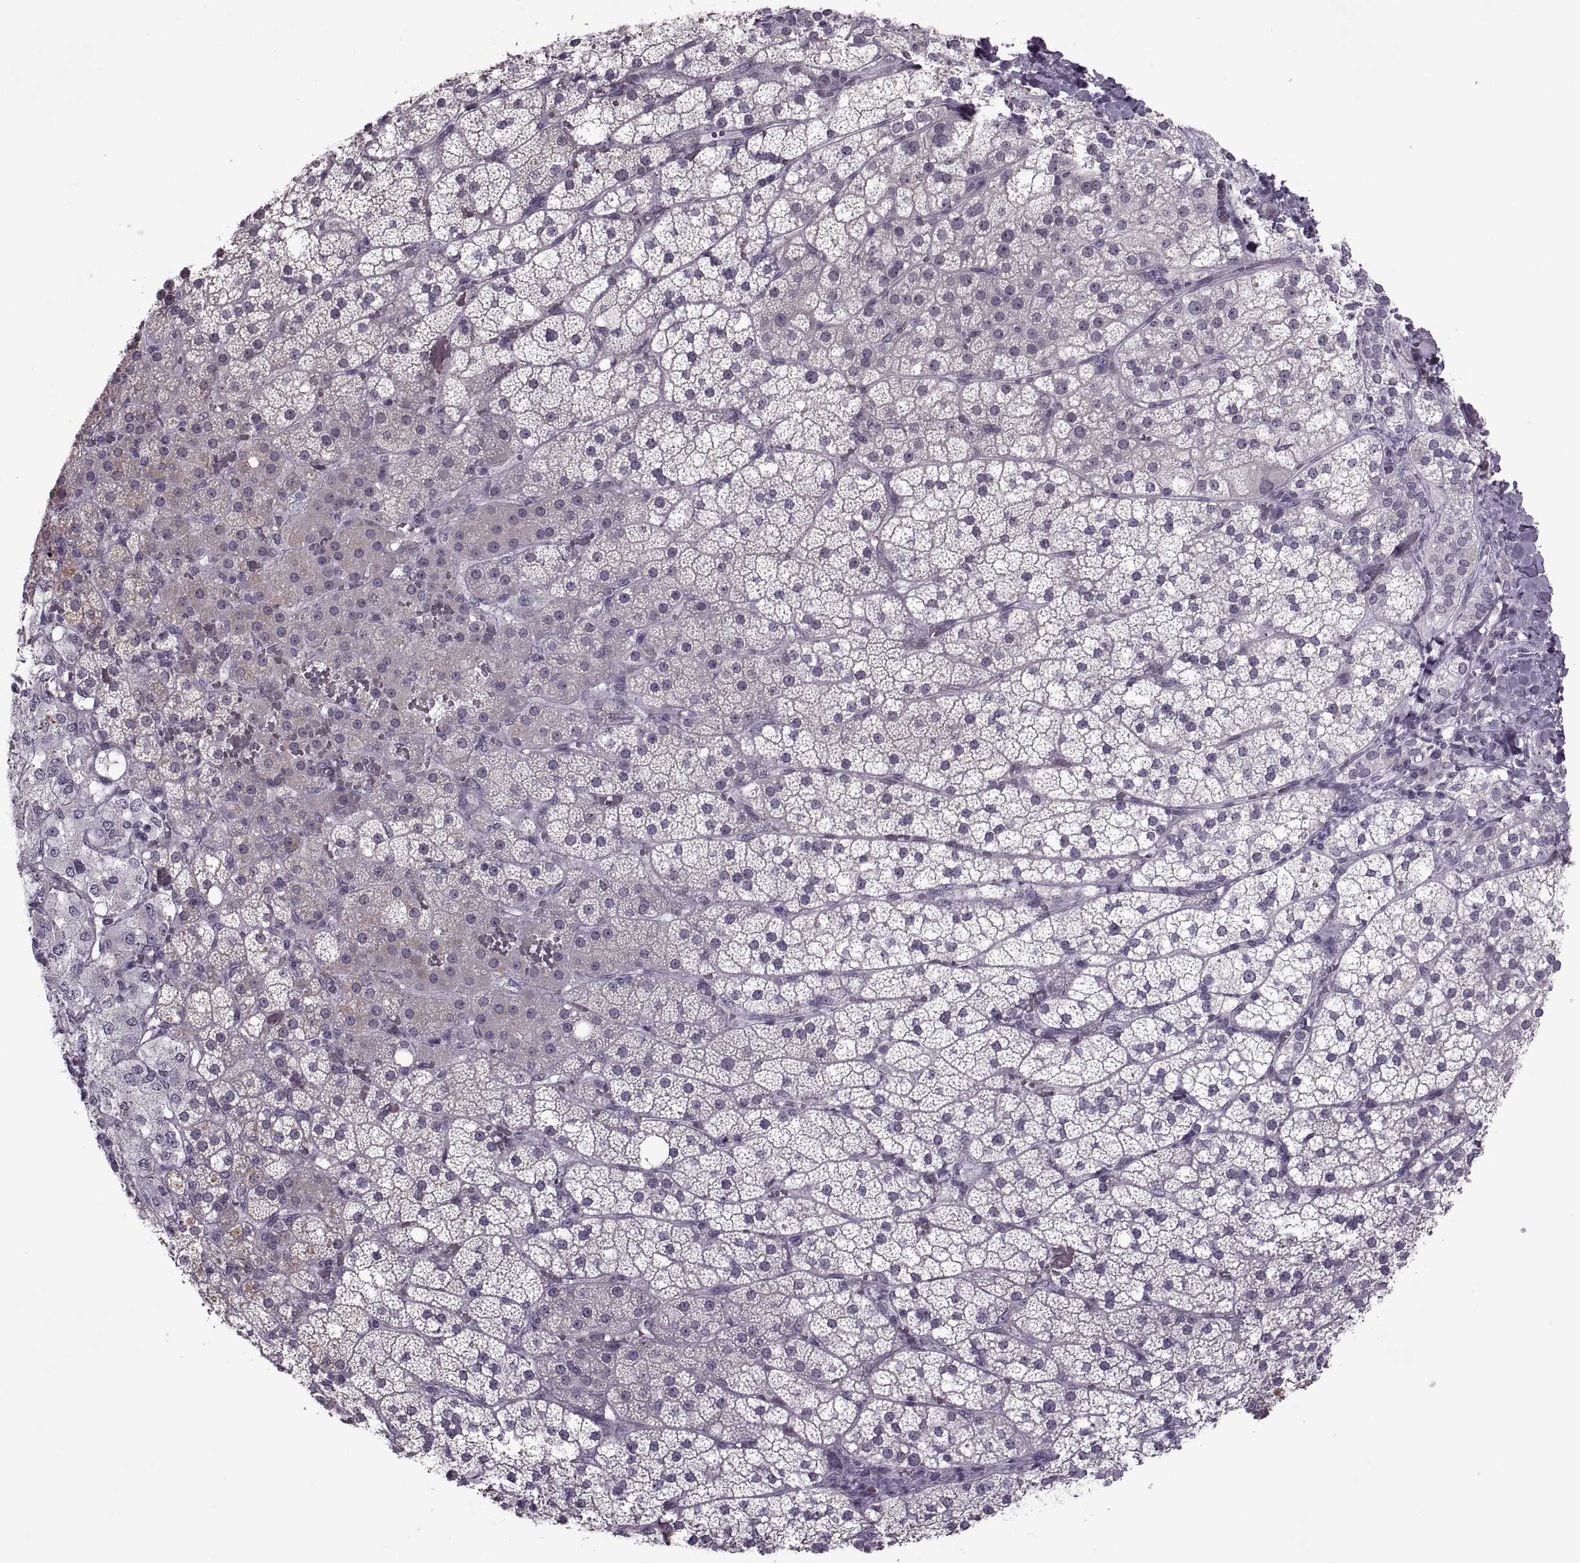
{"staining": {"intensity": "negative", "quantity": "none", "location": "none"}, "tissue": "adrenal gland", "cell_type": "Glandular cells", "image_type": "normal", "snomed": [{"axis": "morphology", "description": "Normal tissue, NOS"}, {"axis": "topography", "description": "Adrenal gland"}], "caption": "IHC histopathology image of normal adrenal gland stained for a protein (brown), which reveals no expression in glandular cells.", "gene": "MGAT4D", "patient": {"sex": "male", "age": 53}}